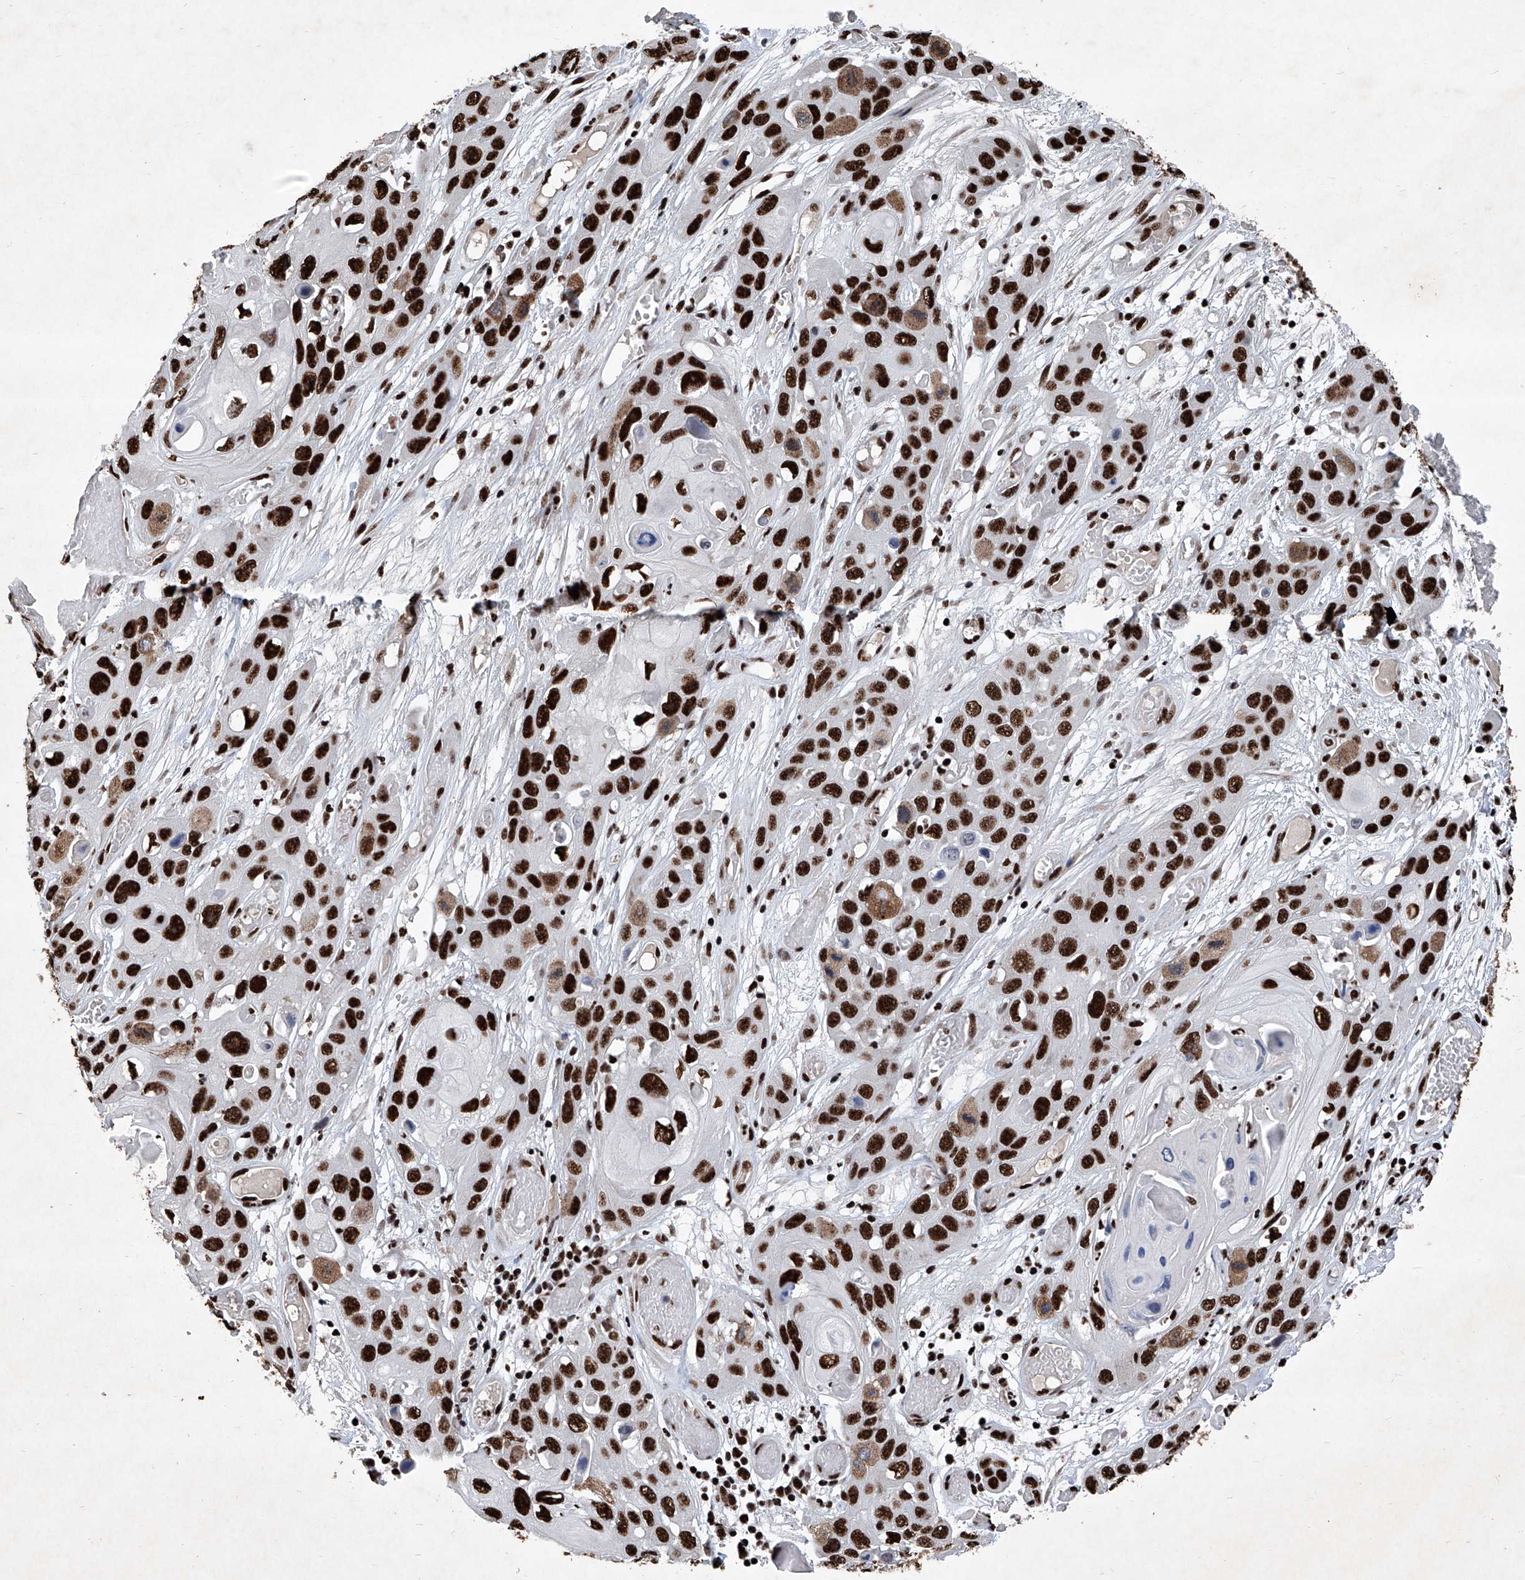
{"staining": {"intensity": "strong", "quantity": ">75%", "location": "nuclear"}, "tissue": "skin cancer", "cell_type": "Tumor cells", "image_type": "cancer", "snomed": [{"axis": "morphology", "description": "Squamous cell carcinoma, NOS"}, {"axis": "topography", "description": "Skin"}], "caption": "Skin squamous cell carcinoma stained with a brown dye shows strong nuclear positive positivity in approximately >75% of tumor cells.", "gene": "DDX39B", "patient": {"sex": "male", "age": 55}}